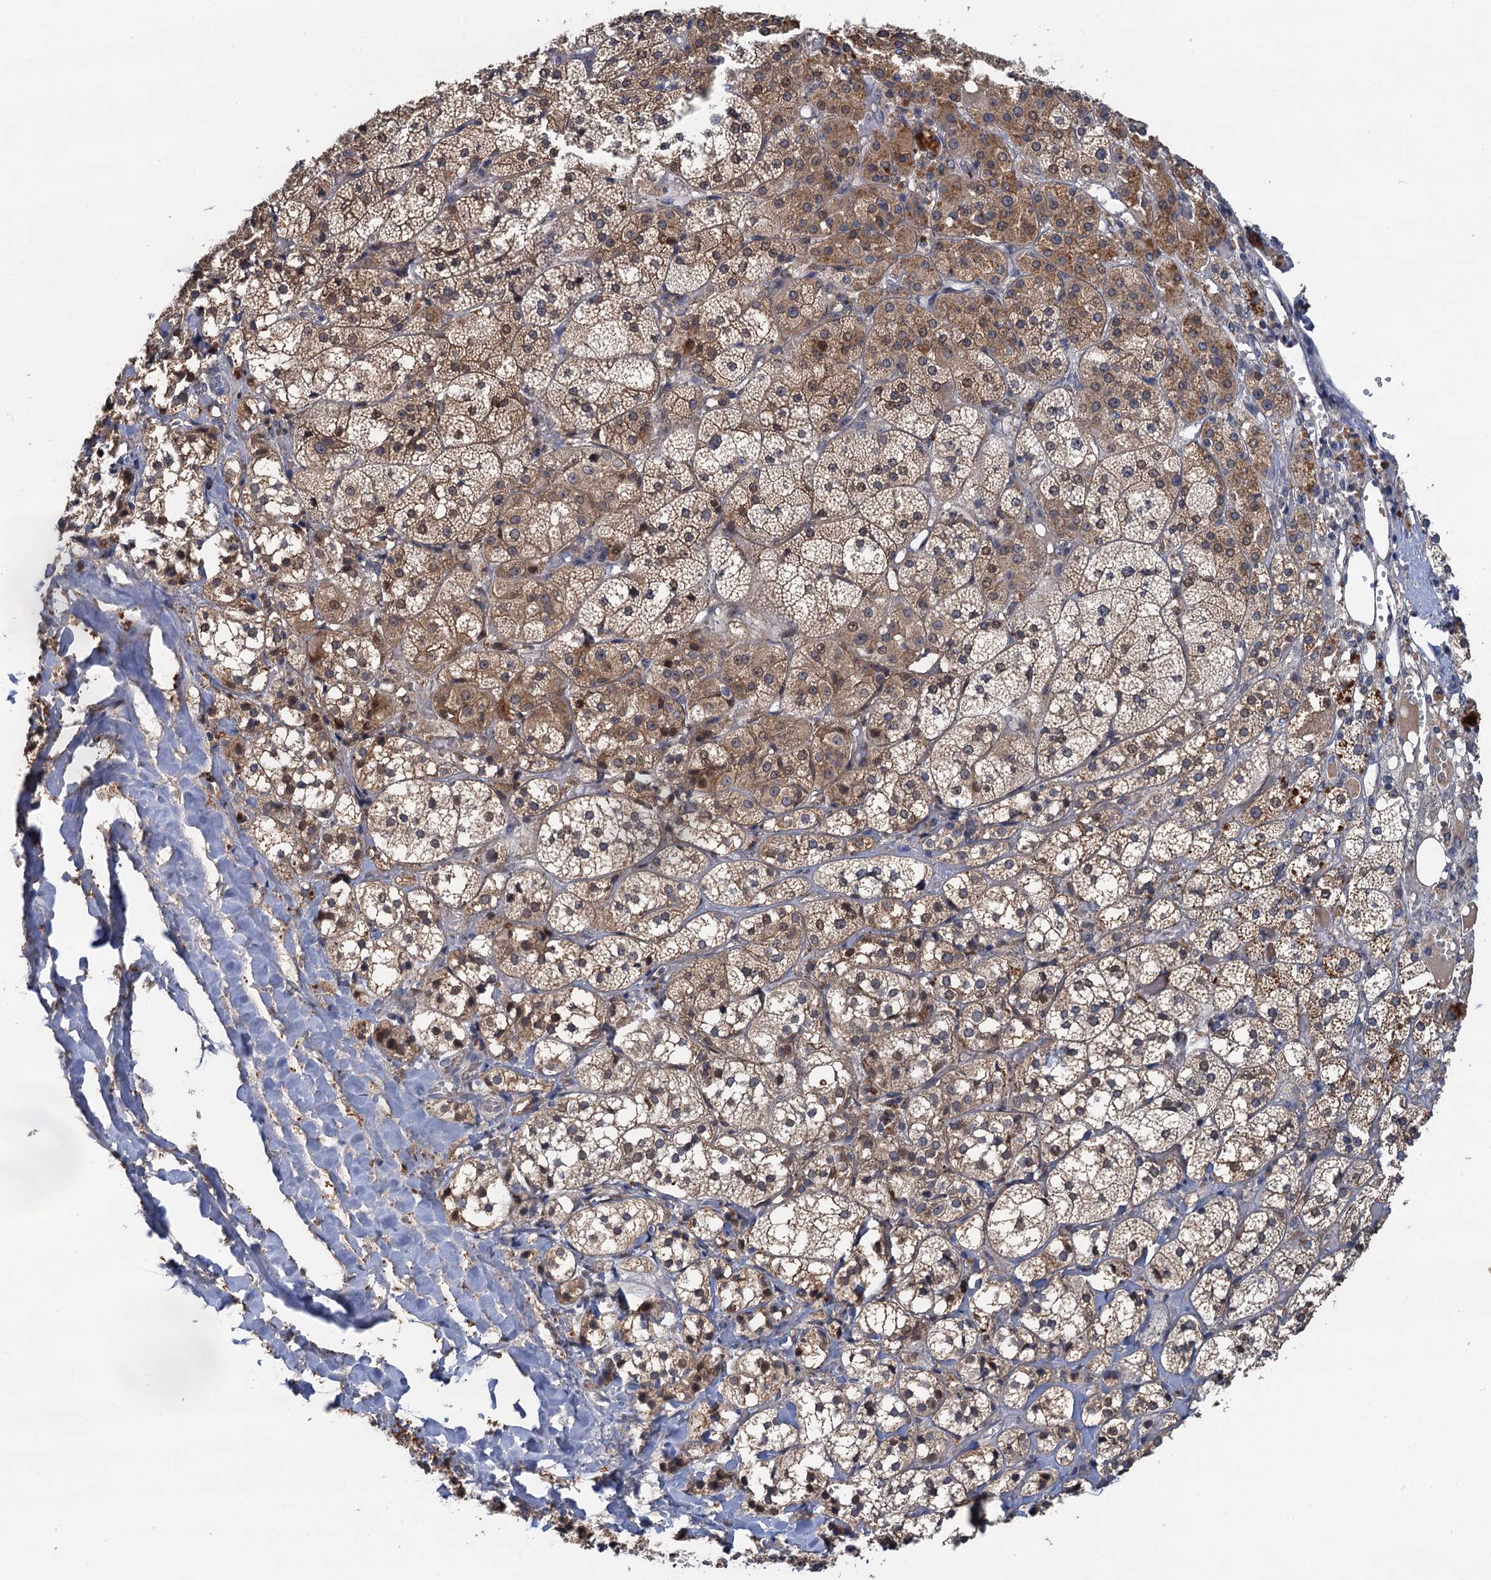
{"staining": {"intensity": "moderate", "quantity": "25%-75%", "location": "cytoplasmic/membranous"}, "tissue": "adrenal gland", "cell_type": "Glandular cells", "image_type": "normal", "snomed": [{"axis": "morphology", "description": "Normal tissue, NOS"}, {"axis": "topography", "description": "Adrenal gland"}], "caption": "Glandular cells show moderate cytoplasmic/membranous expression in about 25%-75% of cells in normal adrenal gland.", "gene": "TMEM39B", "patient": {"sex": "female", "age": 61}}